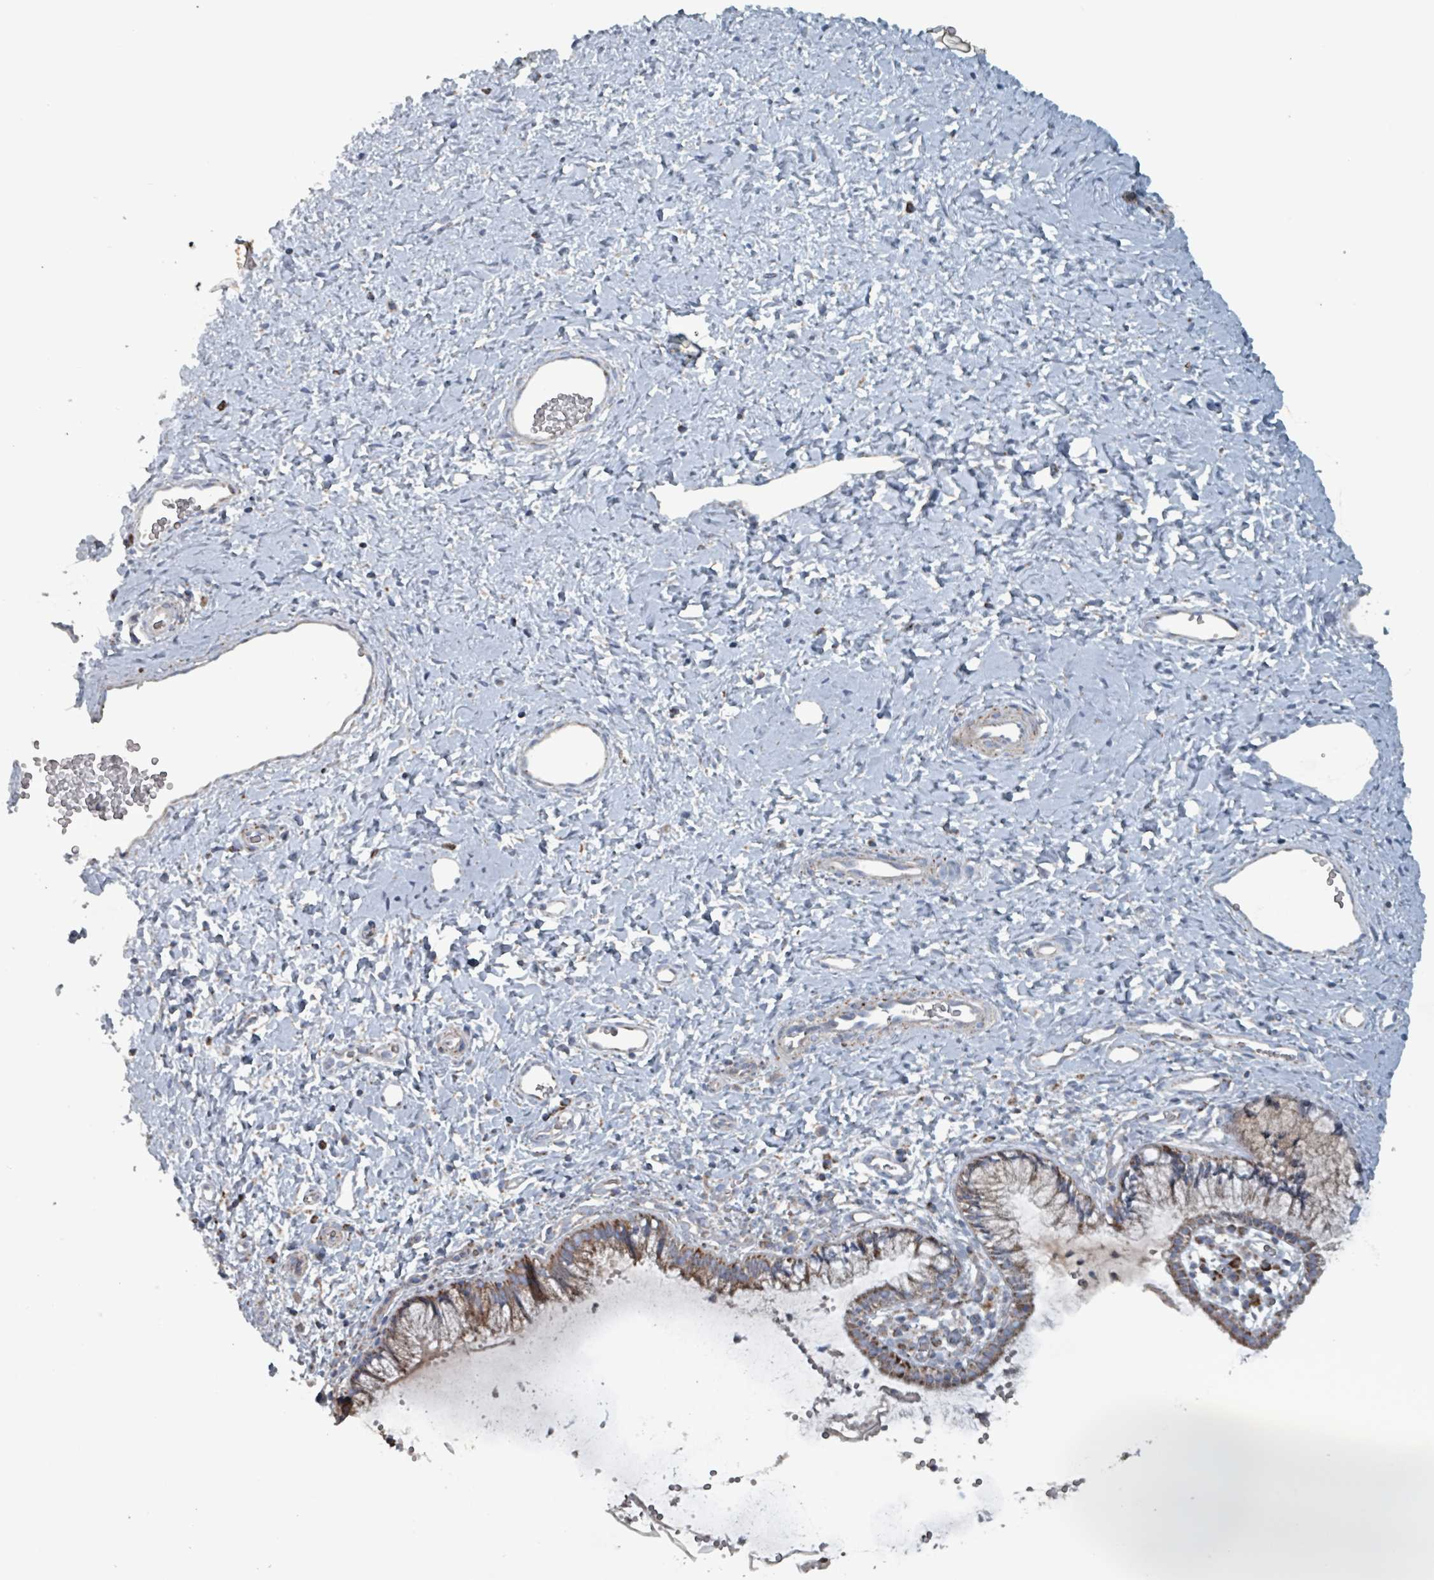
{"staining": {"intensity": "moderate", "quantity": "25%-75%", "location": "cytoplasmic/membranous"}, "tissue": "cervix", "cell_type": "Glandular cells", "image_type": "normal", "snomed": [{"axis": "morphology", "description": "Normal tissue, NOS"}, {"axis": "topography", "description": "Cervix"}], "caption": "Immunohistochemical staining of normal human cervix shows moderate cytoplasmic/membranous protein expression in approximately 25%-75% of glandular cells.", "gene": "ABHD18", "patient": {"sex": "female", "age": 36}}